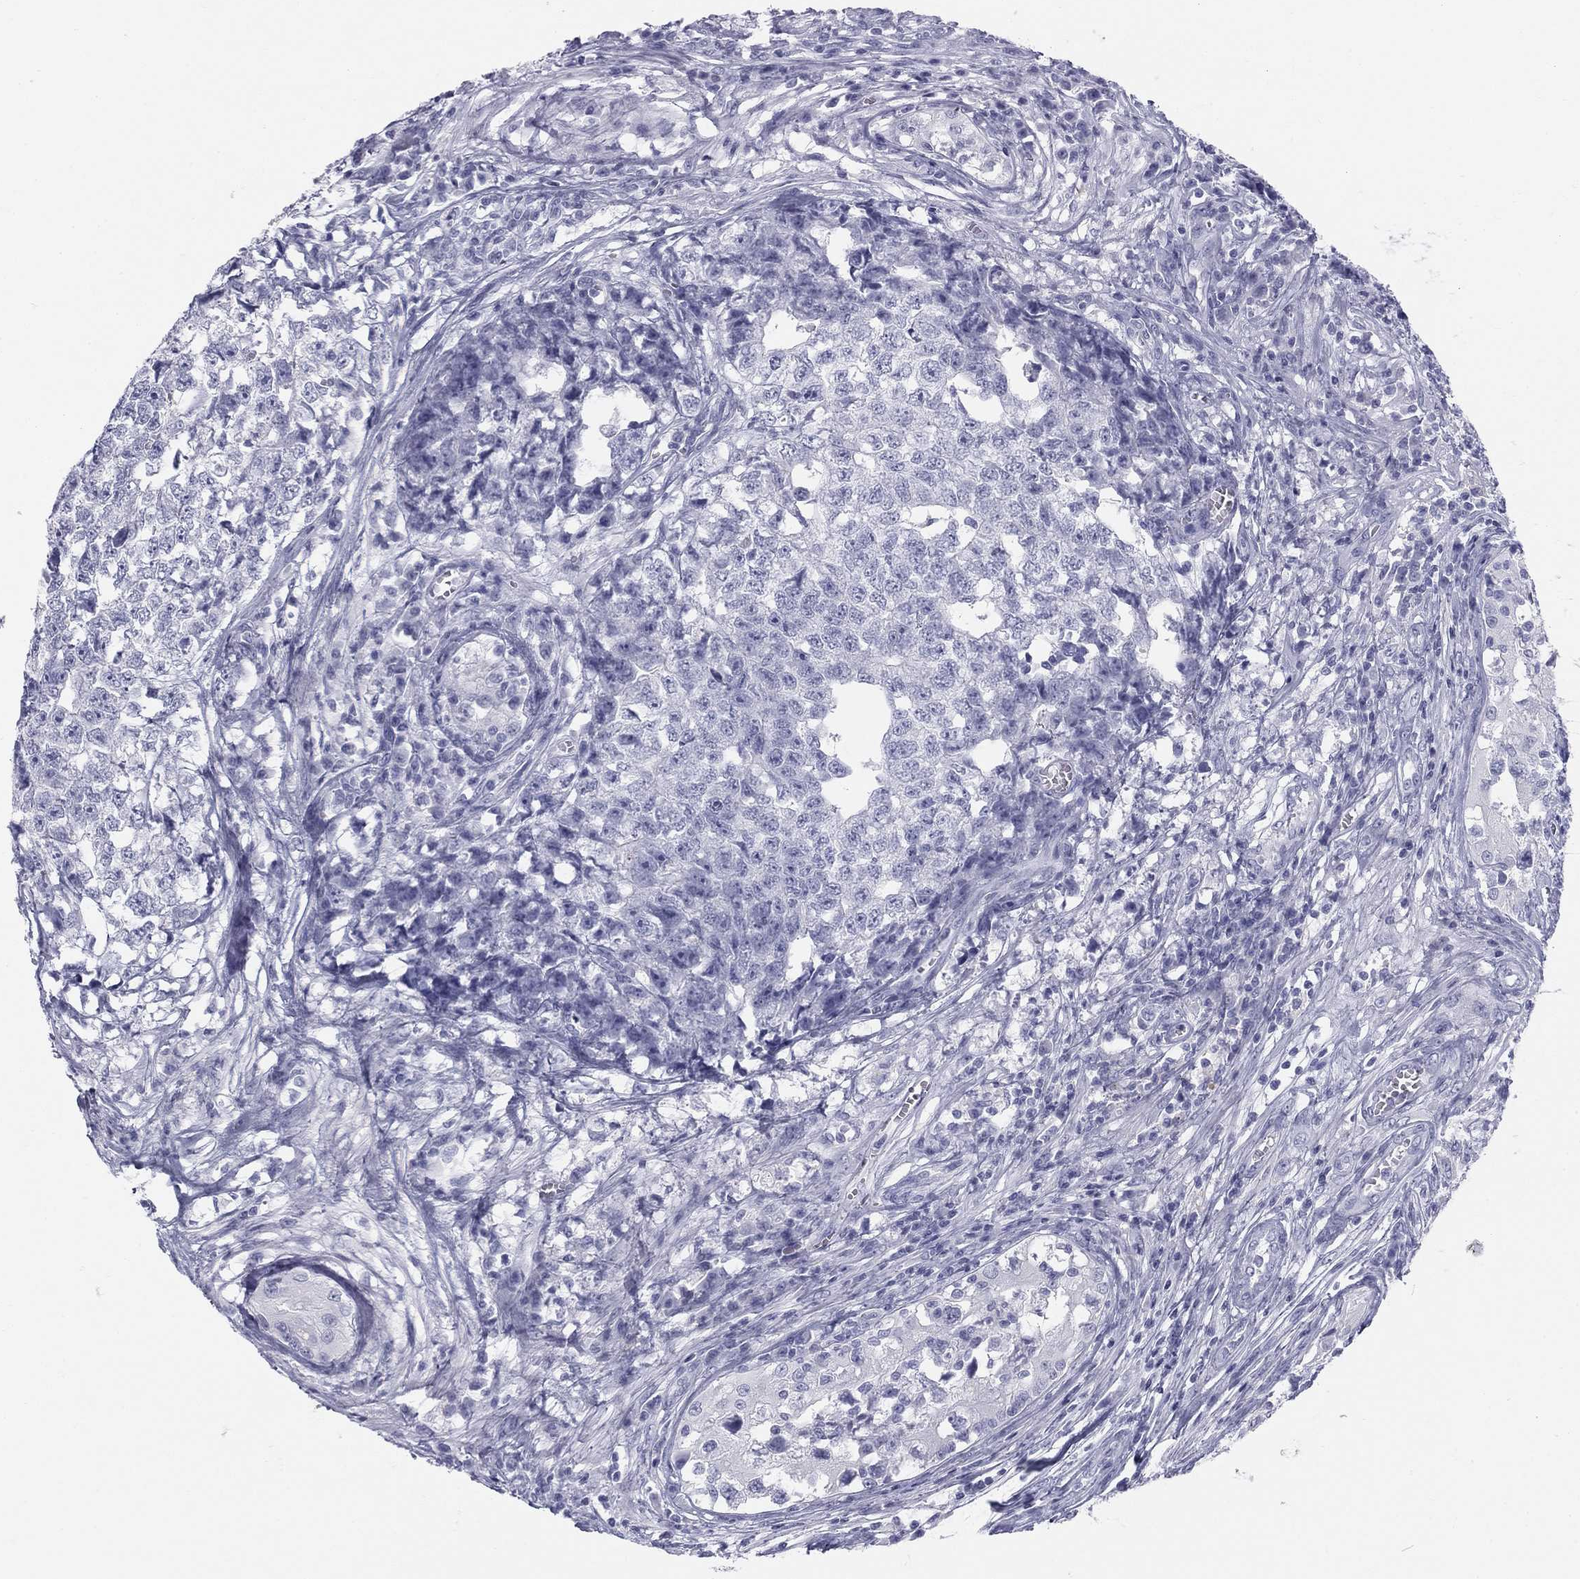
{"staining": {"intensity": "negative", "quantity": "none", "location": "none"}, "tissue": "testis cancer", "cell_type": "Tumor cells", "image_type": "cancer", "snomed": [{"axis": "morphology", "description": "Seminoma, NOS"}, {"axis": "morphology", "description": "Carcinoma, Embryonal, NOS"}, {"axis": "topography", "description": "Testis"}], "caption": "The micrograph reveals no significant positivity in tumor cells of testis embryonal carcinoma.", "gene": "SULT2B1", "patient": {"sex": "male", "age": 22}}